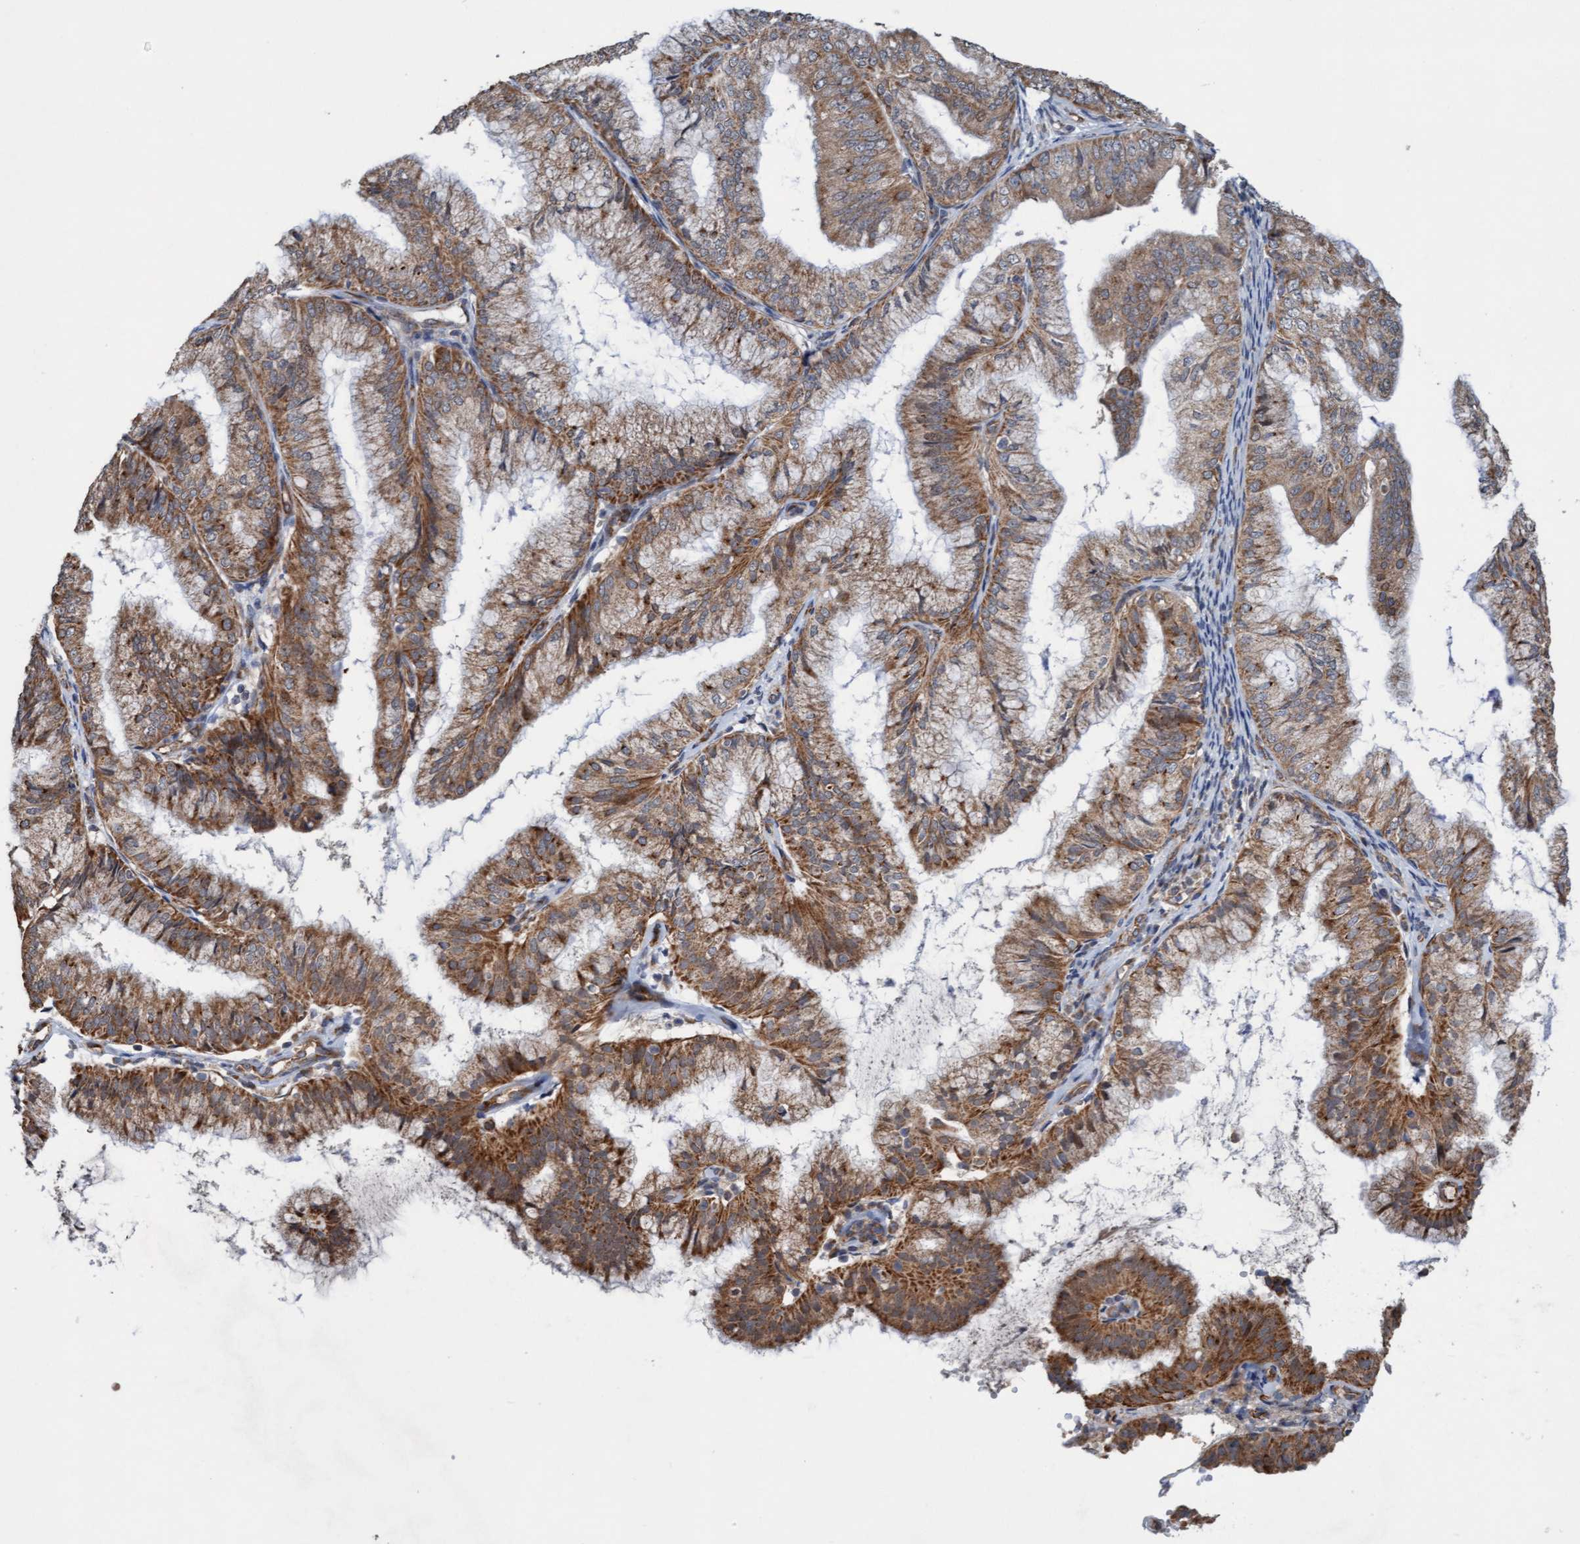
{"staining": {"intensity": "strong", "quantity": ">75%", "location": "cytoplasmic/membranous"}, "tissue": "endometrial cancer", "cell_type": "Tumor cells", "image_type": "cancer", "snomed": [{"axis": "morphology", "description": "Adenocarcinoma, NOS"}, {"axis": "topography", "description": "Endometrium"}], "caption": "Endometrial cancer (adenocarcinoma) stained for a protein shows strong cytoplasmic/membranous positivity in tumor cells.", "gene": "ZNF566", "patient": {"sex": "female", "age": 63}}